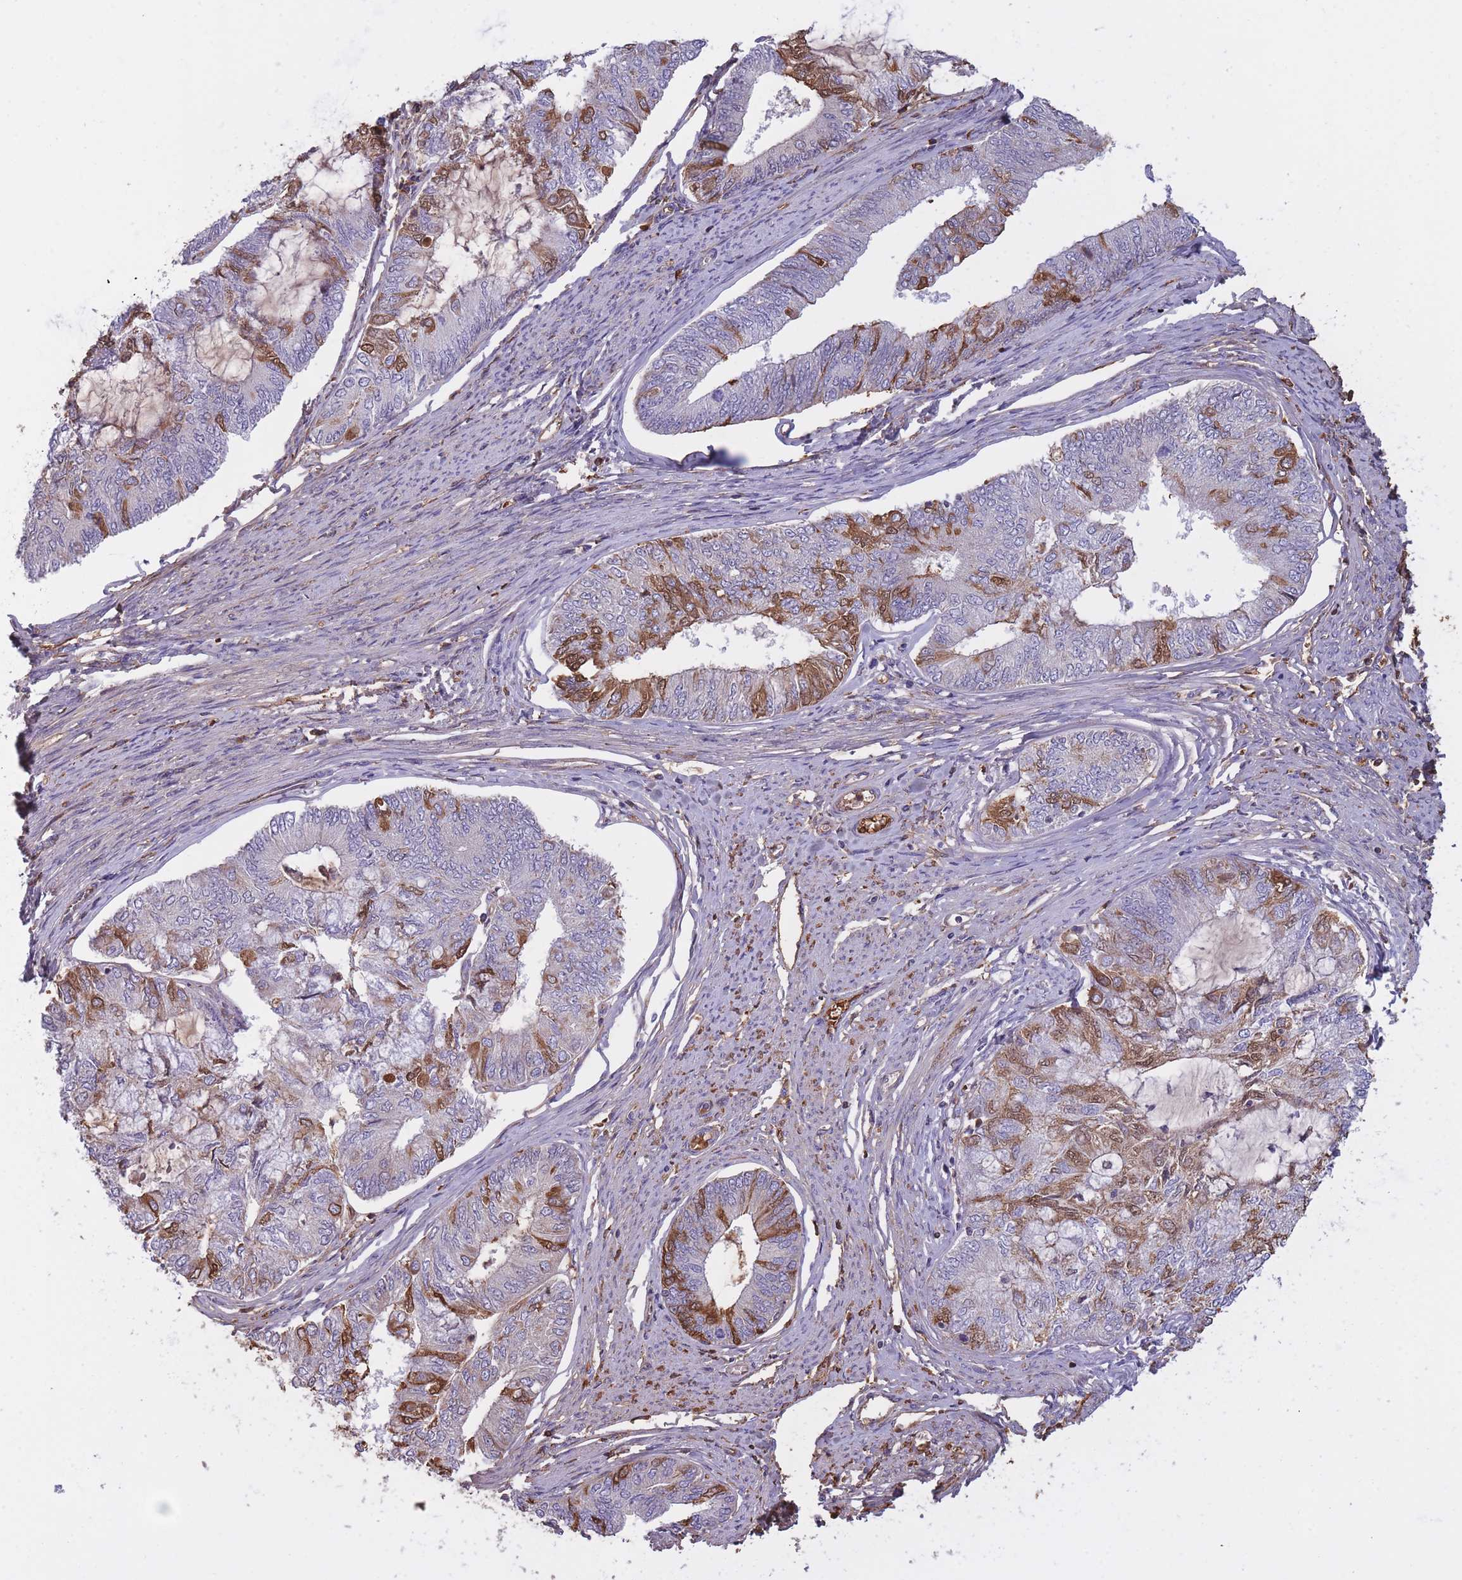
{"staining": {"intensity": "moderate", "quantity": "25%-75%", "location": "cytoplasmic/membranous"}, "tissue": "endometrial cancer", "cell_type": "Tumor cells", "image_type": "cancer", "snomed": [{"axis": "morphology", "description": "Adenocarcinoma, NOS"}, {"axis": "topography", "description": "Endometrium"}], "caption": "Immunohistochemistry (IHC) (DAB) staining of human endometrial cancer displays moderate cytoplasmic/membranous protein staining in about 25%-75% of tumor cells.", "gene": "KAT2A", "patient": {"sex": "female", "age": 68}}